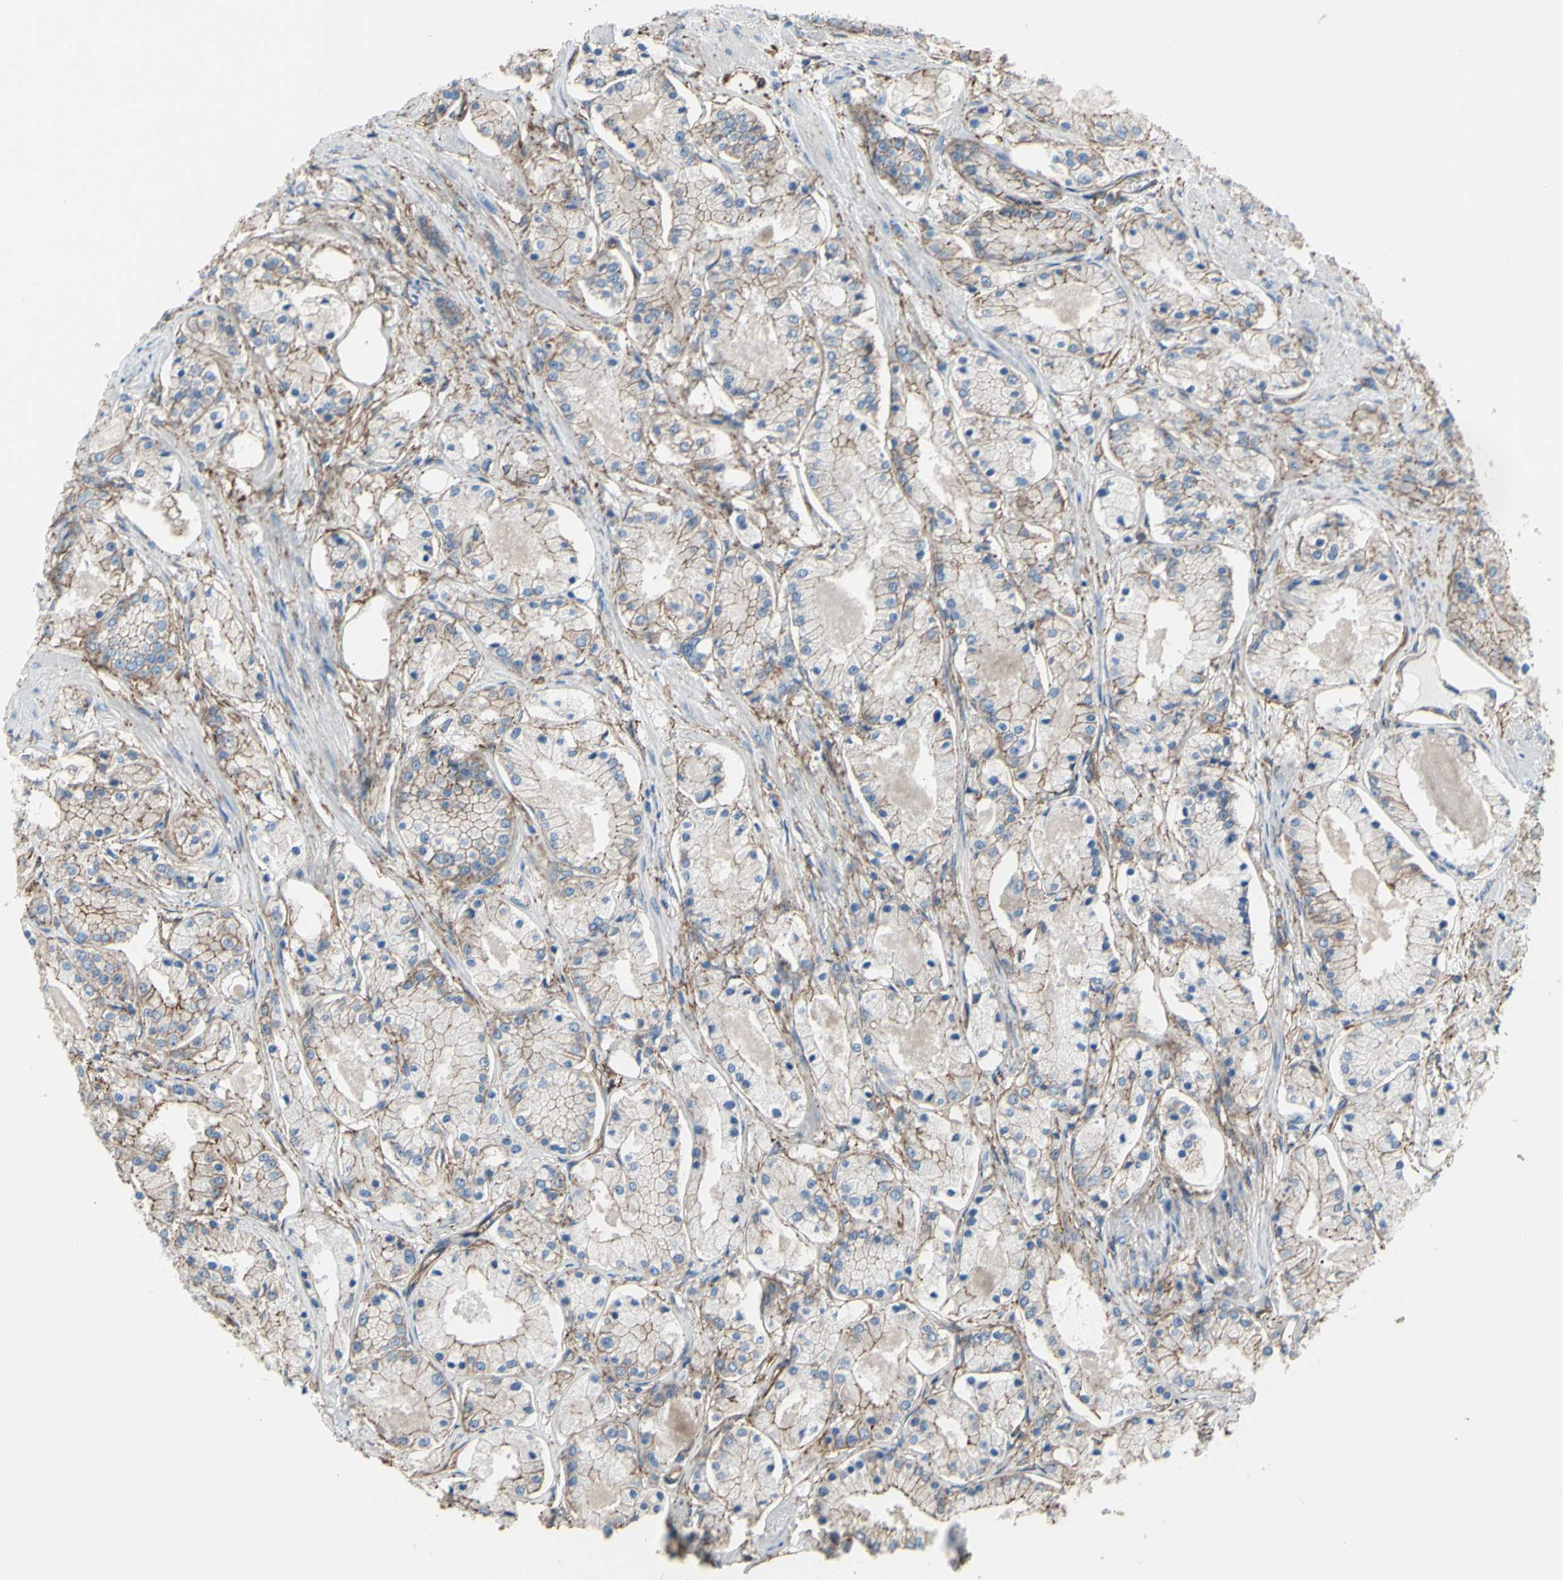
{"staining": {"intensity": "weak", "quantity": ">75%", "location": "cytoplasmic/membranous"}, "tissue": "prostate cancer", "cell_type": "Tumor cells", "image_type": "cancer", "snomed": [{"axis": "morphology", "description": "Adenocarcinoma, High grade"}, {"axis": "topography", "description": "Prostate"}], "caption": "IHC micrograph of neoplastic tissue: high-grade adenocarcinoma (prostate) stained using IHC displays low levels of weak protein expression localized specifically in the cytoplasmic/membranous of tumor cells, appearing as a cytoplasmic/membranous brown color.", "gene": "TPBG", "patient": {"sex": "male", "age": 66}}